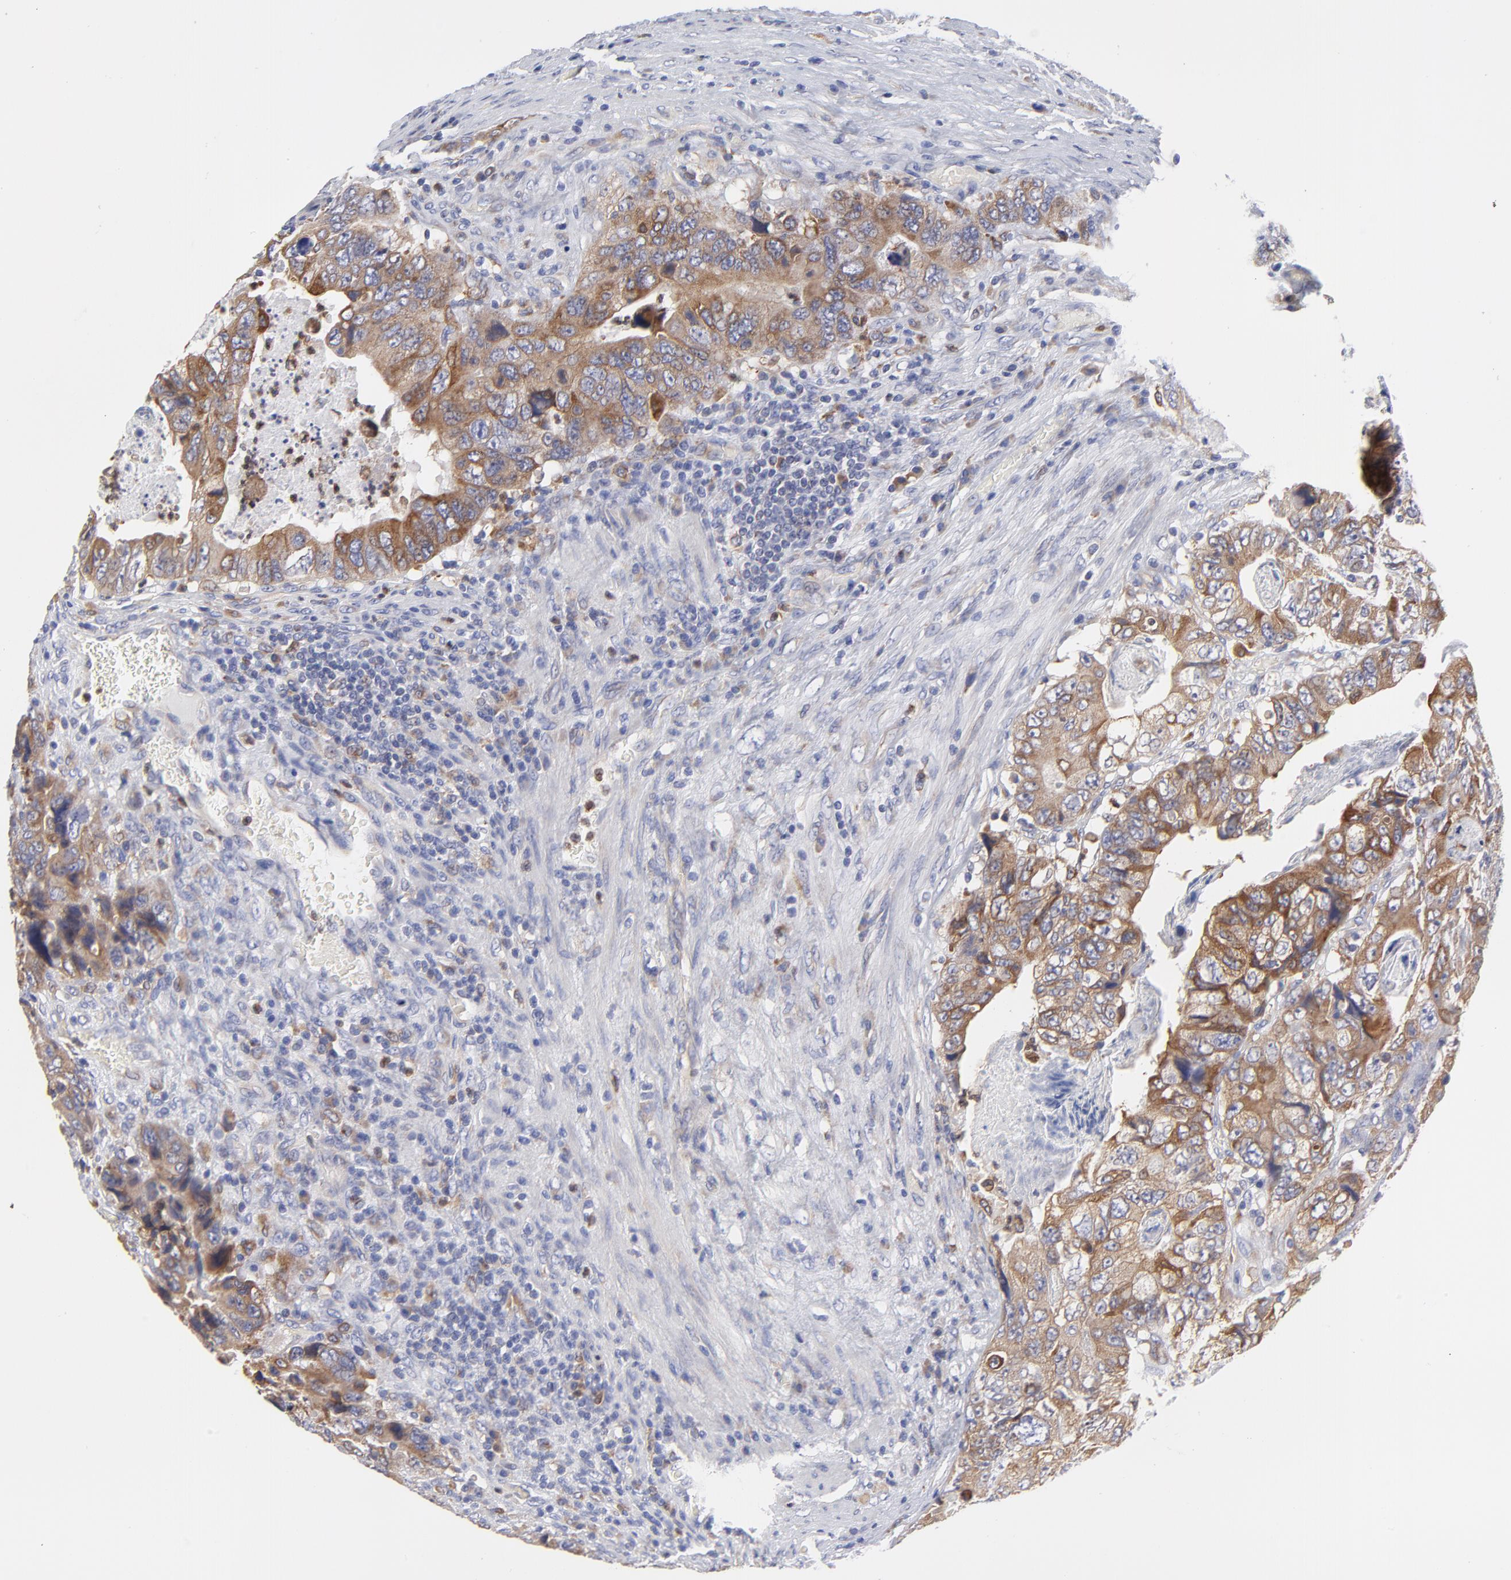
{"staining": {"intensity": "moderate", "quantity": ">75%", "location": "cytoplasmic/membranous"}, "tissue": "colorectal cancer", "cell_type": "Tumor cells", "image_type": "cancer", "snomed": [{"axis": "morphology", "description": "Adenocarcinoma, NOS"}, {"axis": "topography", "description": "Rectum"}], "caption": "Protein positivity by IHC displays moderate cytoplasmic/membranous staining in approximately >75% of tumor cells in colorectal adenocarcinoma.", "gene": "MOSPD2", "patient": {"sex": "female", "age": 82}}